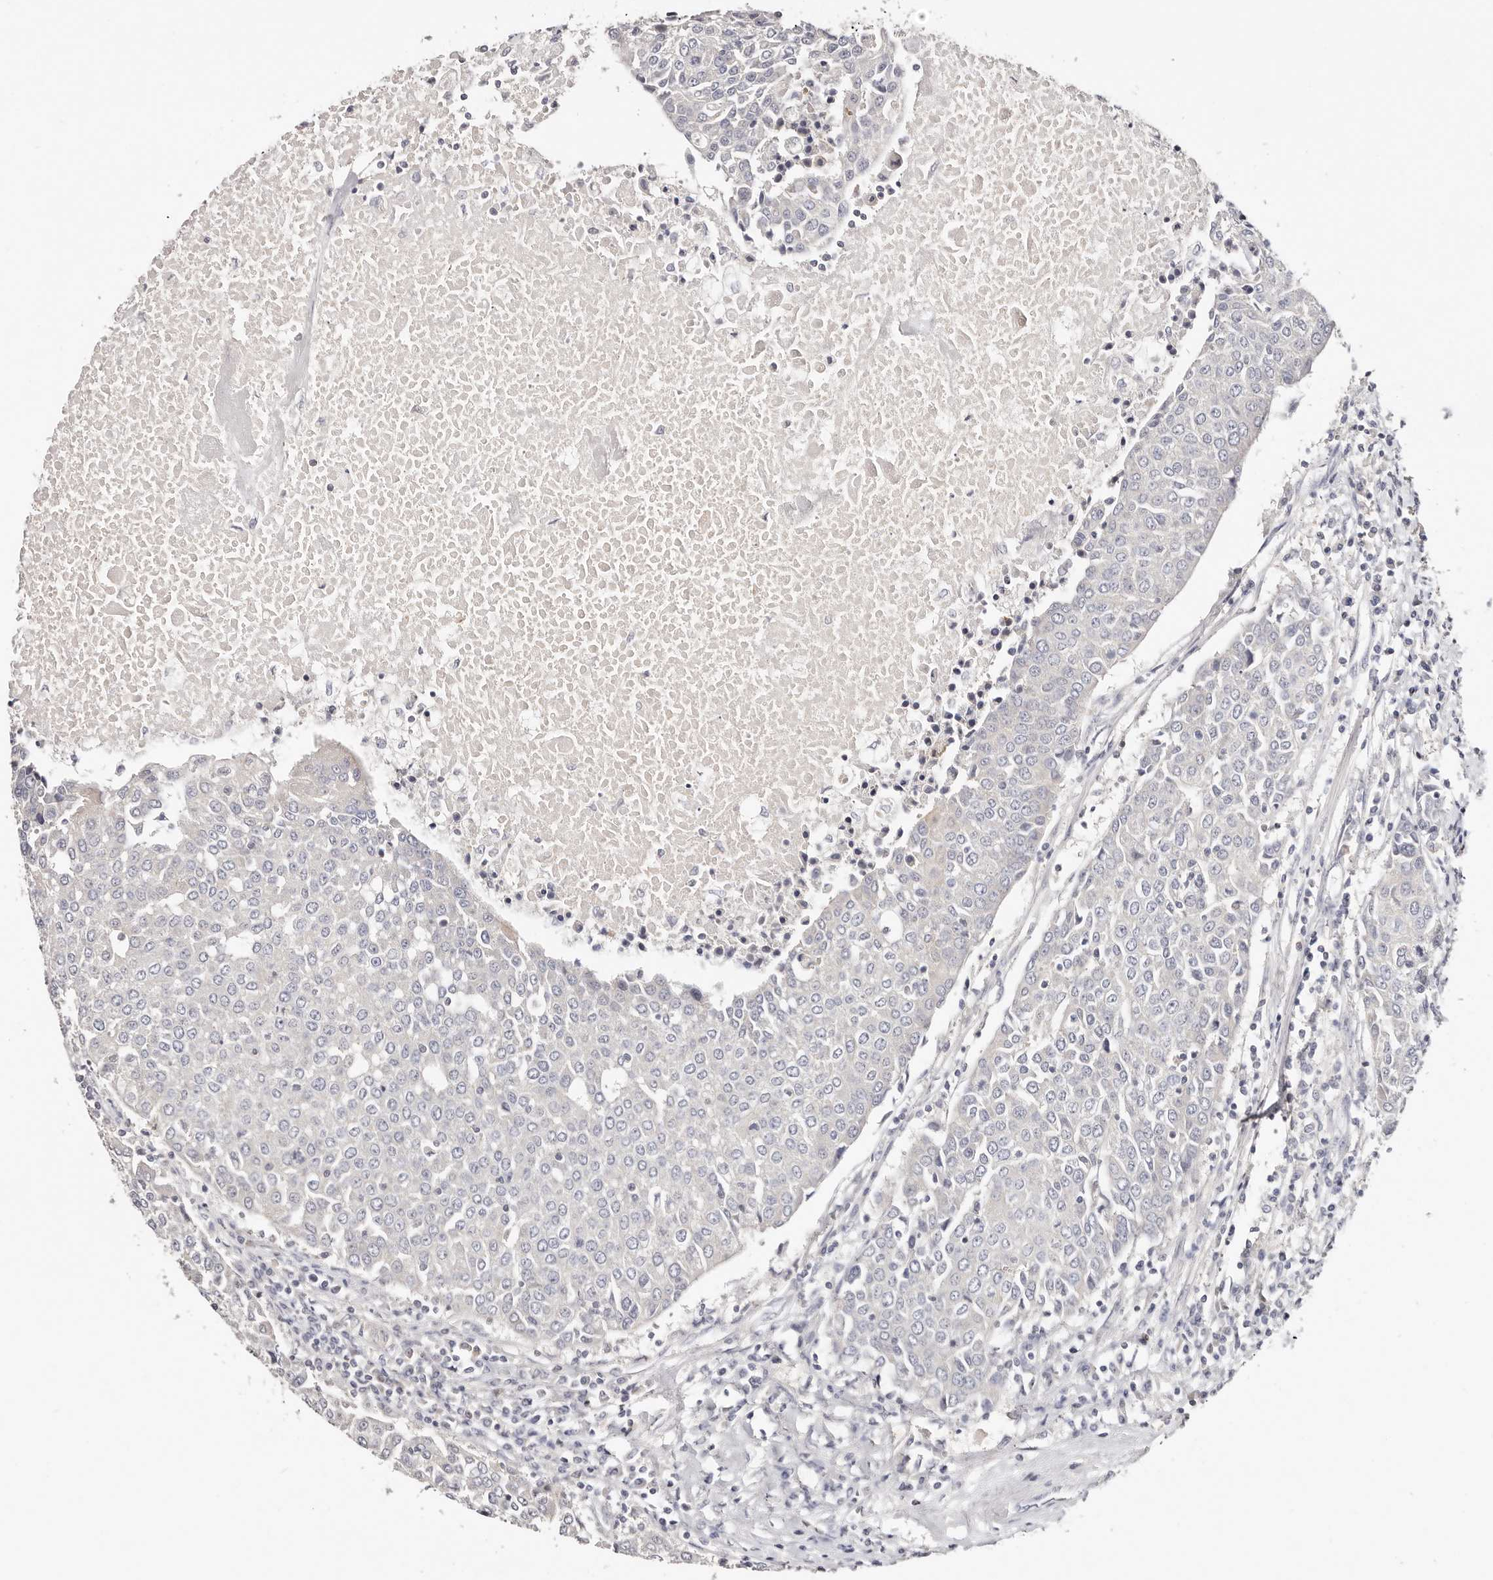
{"staining": {"intensity": "negative", "quantity": "none", "location": "none"}, "tissue": "urothelial cancer", "cell_type": "Tumor cells", "image_type": "cancer", "snomed": [{"axis": "morphology", "description": "Urothelial carcinoma, High grade"}, {"axis": "topography", "description": "Urinary bladder"}], "caption": "High-grade urothelial carcinoma was stained to show a protein in brown. There is no significant expression in tumor cells. (Stains: DAB (3,3'-diaminobenzidine) immunohistochemistry with hematoxylin counter stain, Microscopy: brightfield microscopy at high magnification).", "gene": "IQGAP3", "patient": {"sex": "female", "age": 85}}